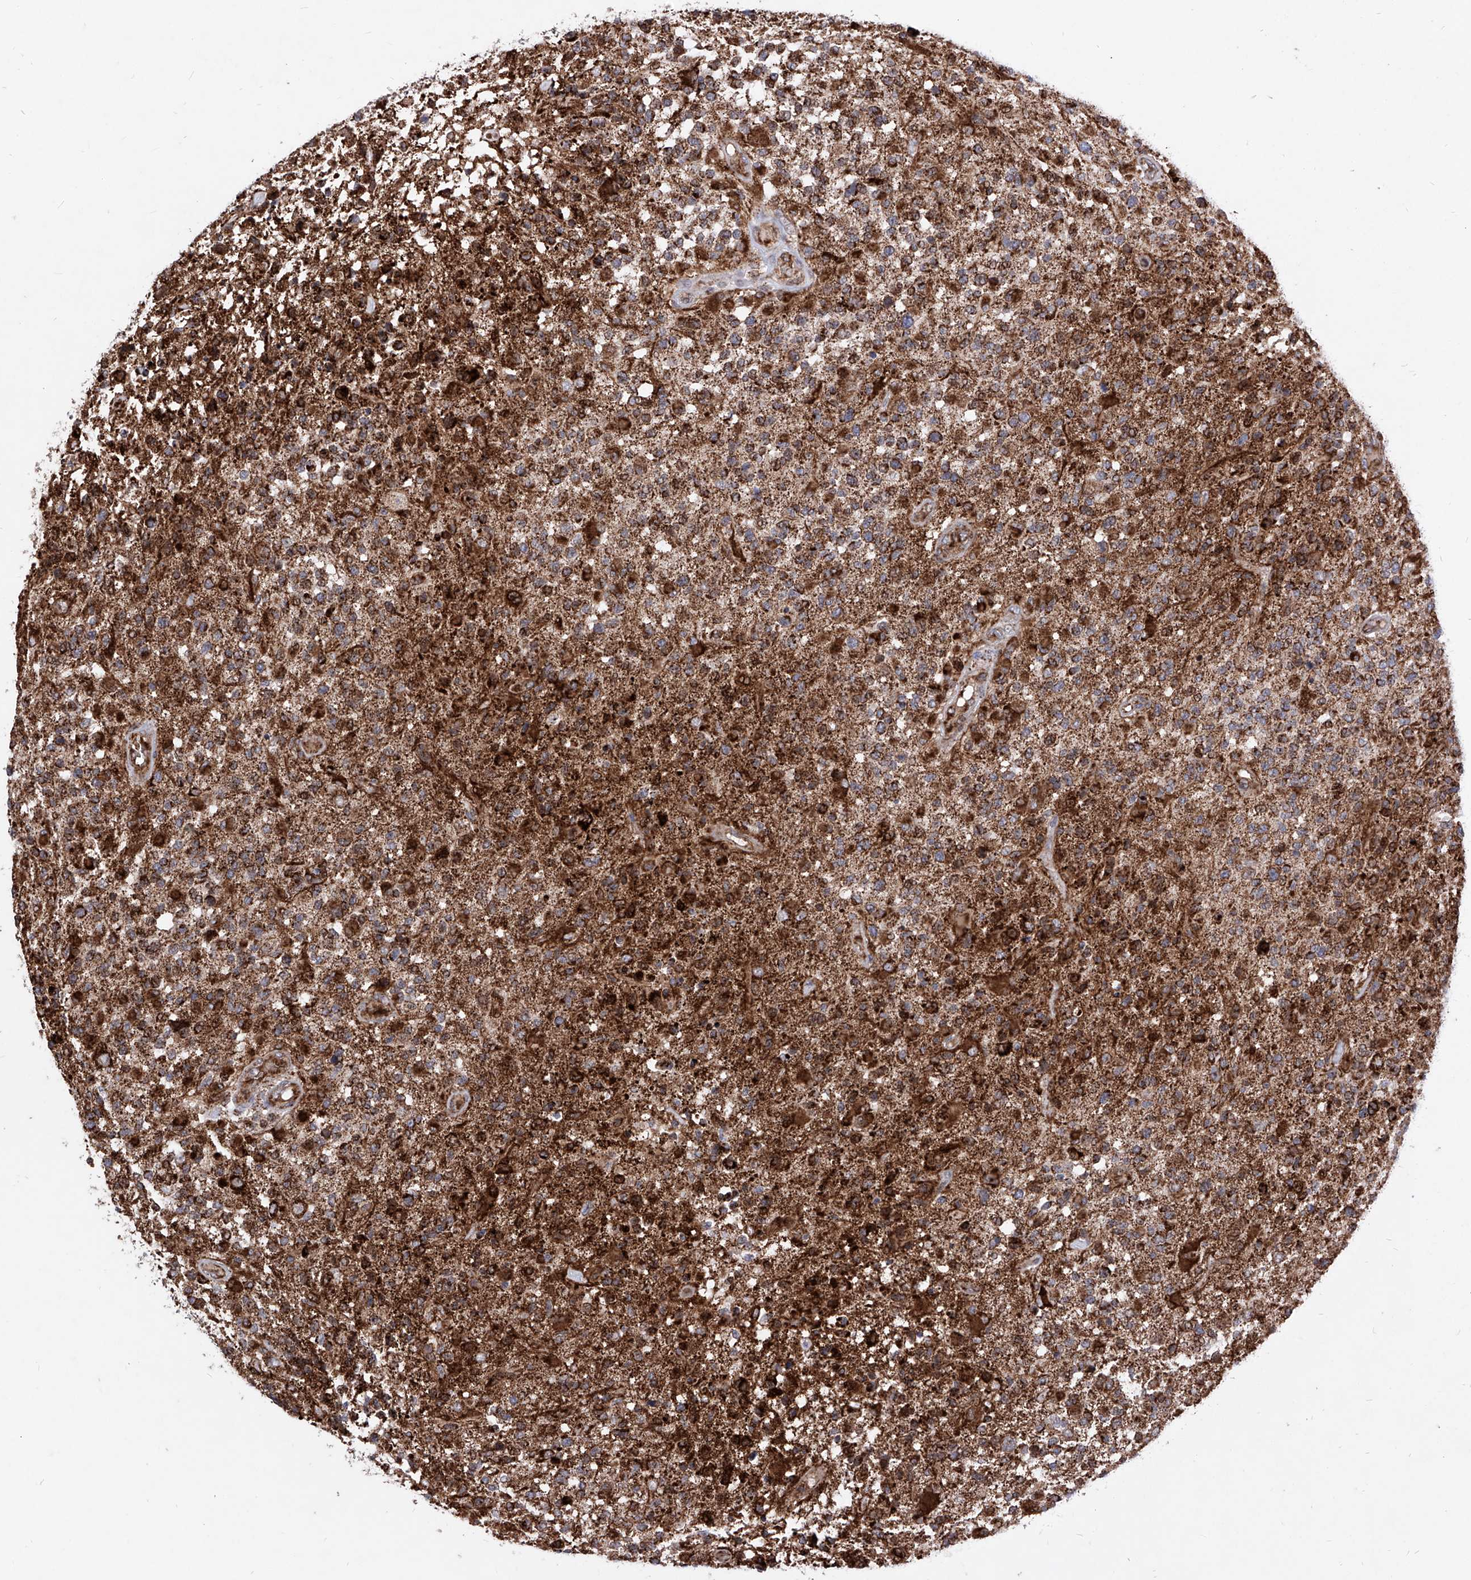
{"staining": {"intensity": "moderate", "quantity": ">75%", "location": "cytoplasmic/membranous"}, "tissue": "glioma", "cell_type": "Tumor cells", "image_type": "cancer", "snomed": [{"axis": "morphology", "description": "Glioma, malignant, High grade"}, {"axis": "morphology", "description": "Glioblastoma, NOS"}, {"axis": "topography", "description": "Brain"}], "caption": "High-magnification brightfield microscopy of glioma stained with DAB (brown) and counterstained with hematoxylin (blue). tumor cells exhibit moderate cytoplasmic/membranous staining is present in about>75% of cells.", "gene": "SEMA6A", "patient": {"sex": "male", "age": 60}}